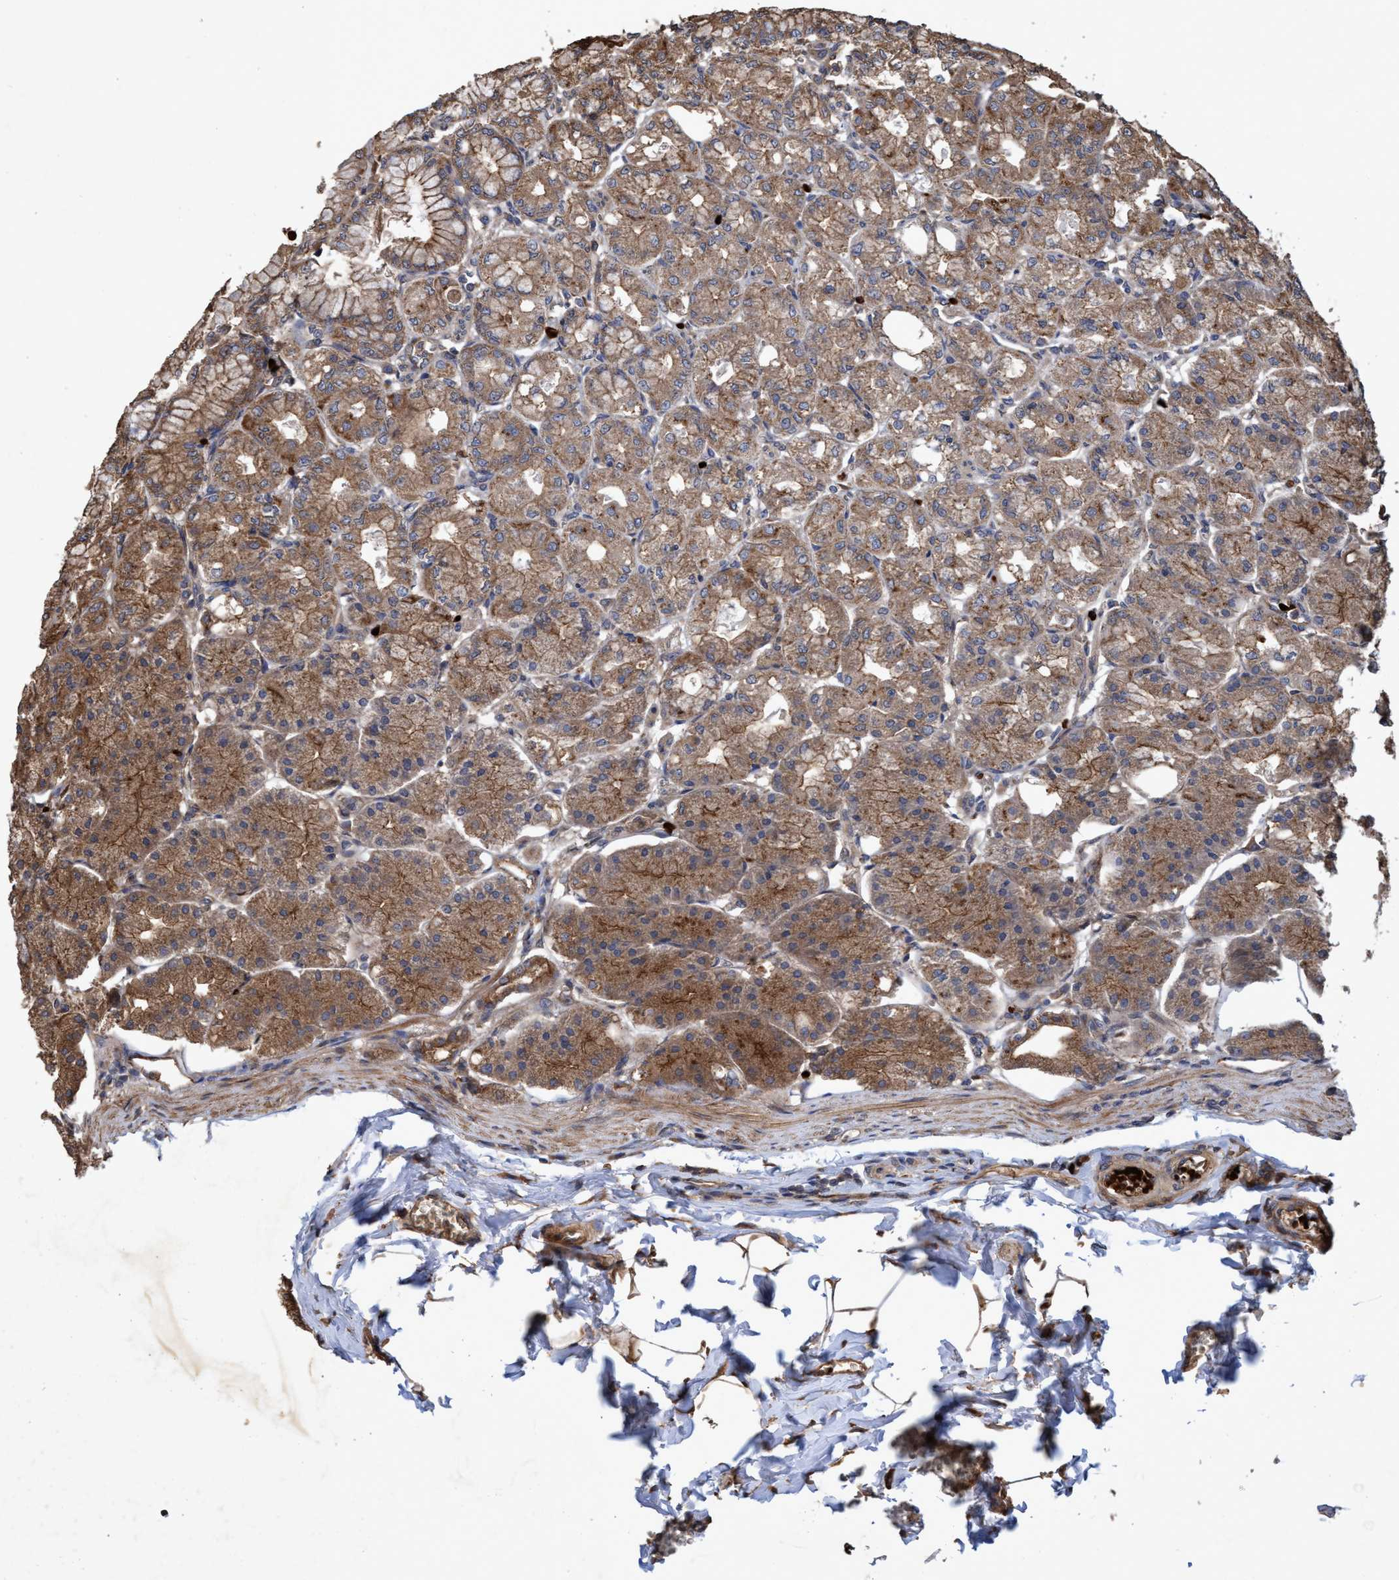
{"staining": {"intensity": "moderate", "quantity": ">75%", "location": "cytoplasmic/membranous"}, "tissue": "stomach", "cell_type": "Glandular cells", "image_type": "normal", "snomed": [{"axis": "morphology", "description": "Normal tissue, NOS"}, {"axis": "topography", "description": "Stomach, lower"}], "caption": "DAB (3,3'-diaminobenzidine) immunohistochemical staining of unremarkable human stomach displays moderate cytoplasmic/membranous protein staining in about >75% of glandular cells.", "gene": "CHMP6", "patient": {"sex": "male", "age": 71}}